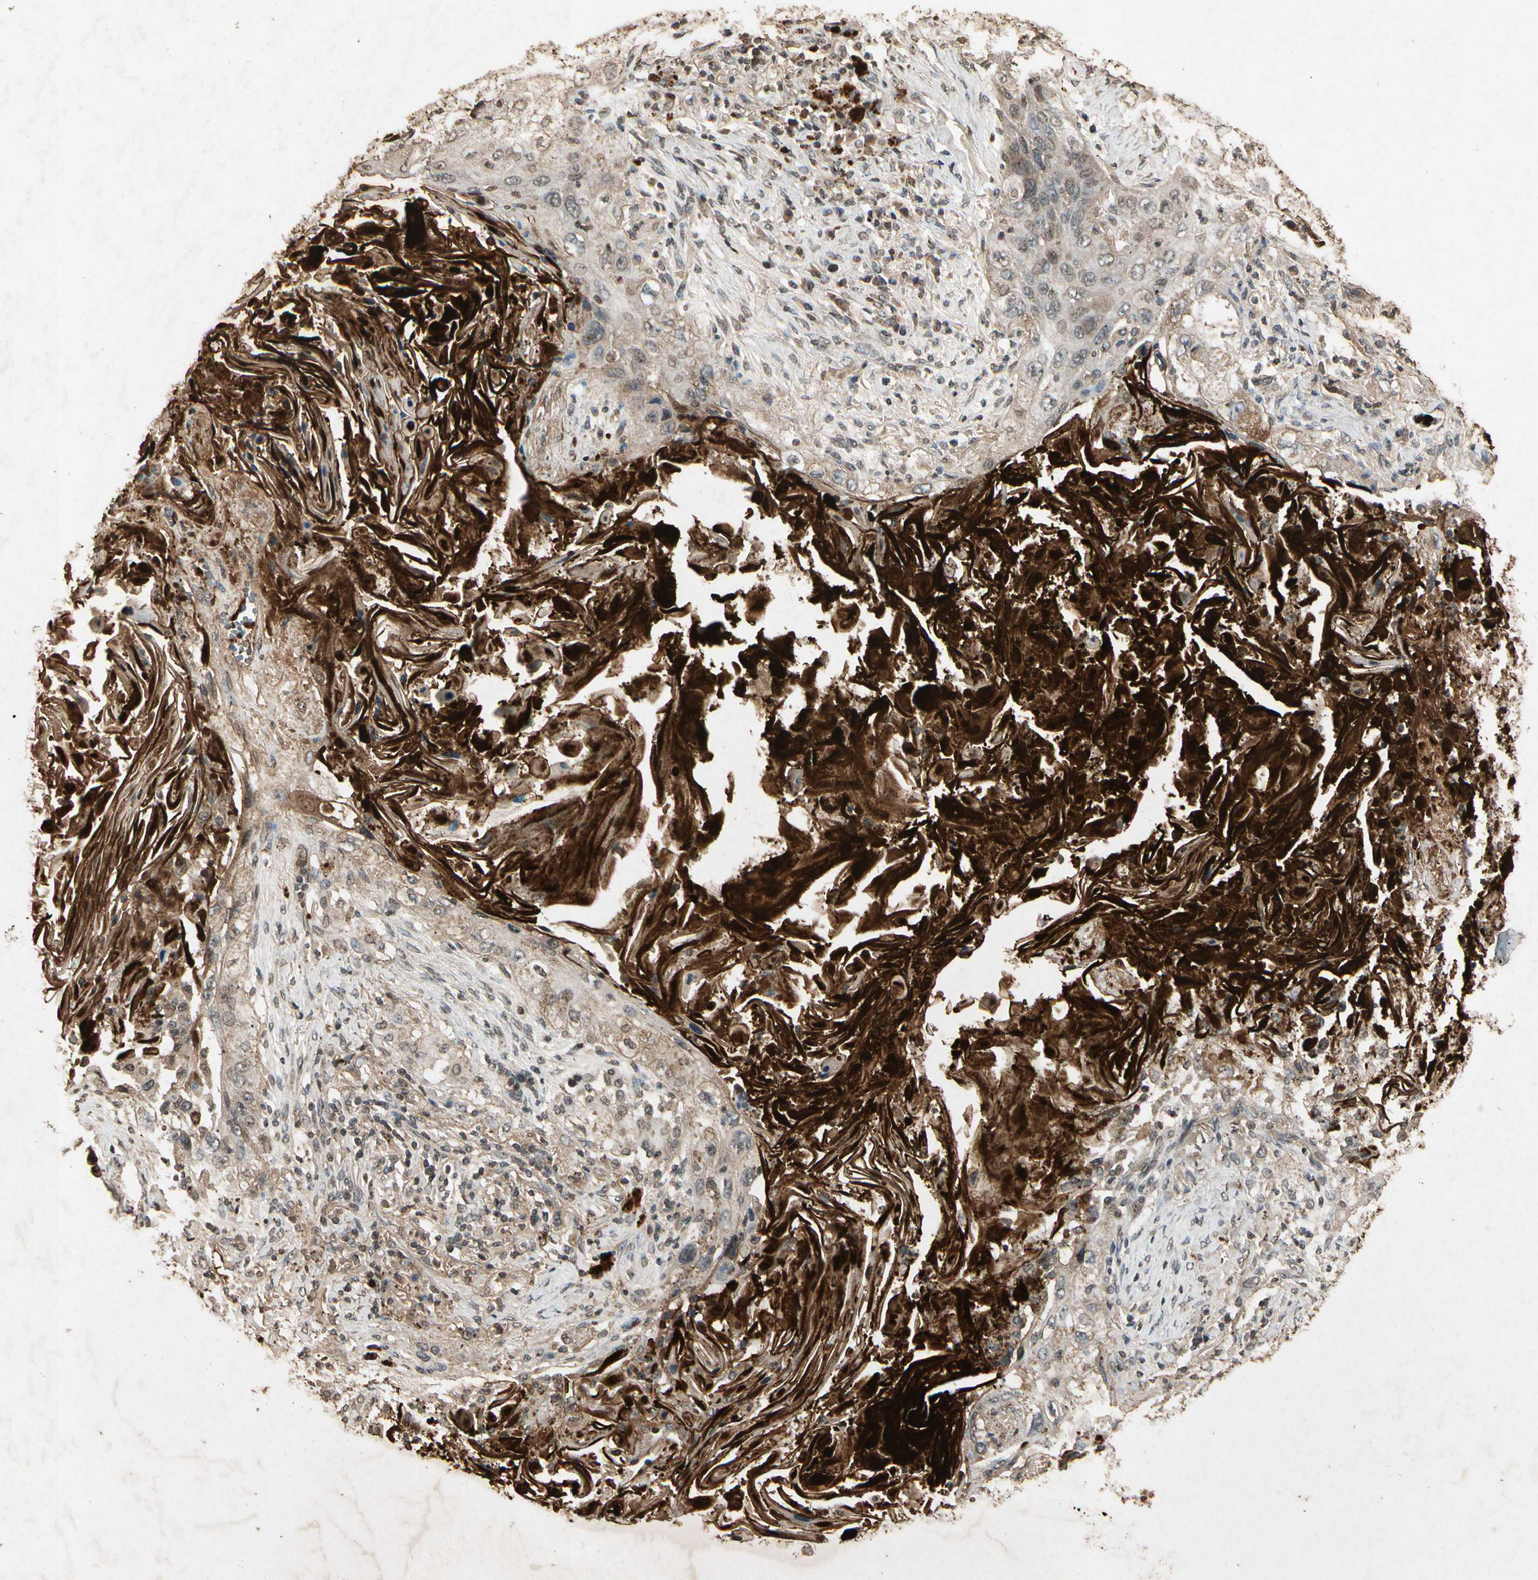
{"staining": {"intensity": "moderate", "quantity": "25%-75%", "location": "cytoplasmic/membranous"}, "tissue": "lung cancer", "cell_type": "Tumor cells", "image_type": "cancer", "snomed": [{"axis": "morphology", "description": "Squamous cell carcinoma, NOS"}, {"axis": "topography", "description": "Lung"}], "caption": "Moderate cytoplasmic/membranous positivity is identified in about 25%-75% of tumor cells in lung cancer.", "gene": "GC", "patient": {"sex": "female", "age": 67}}